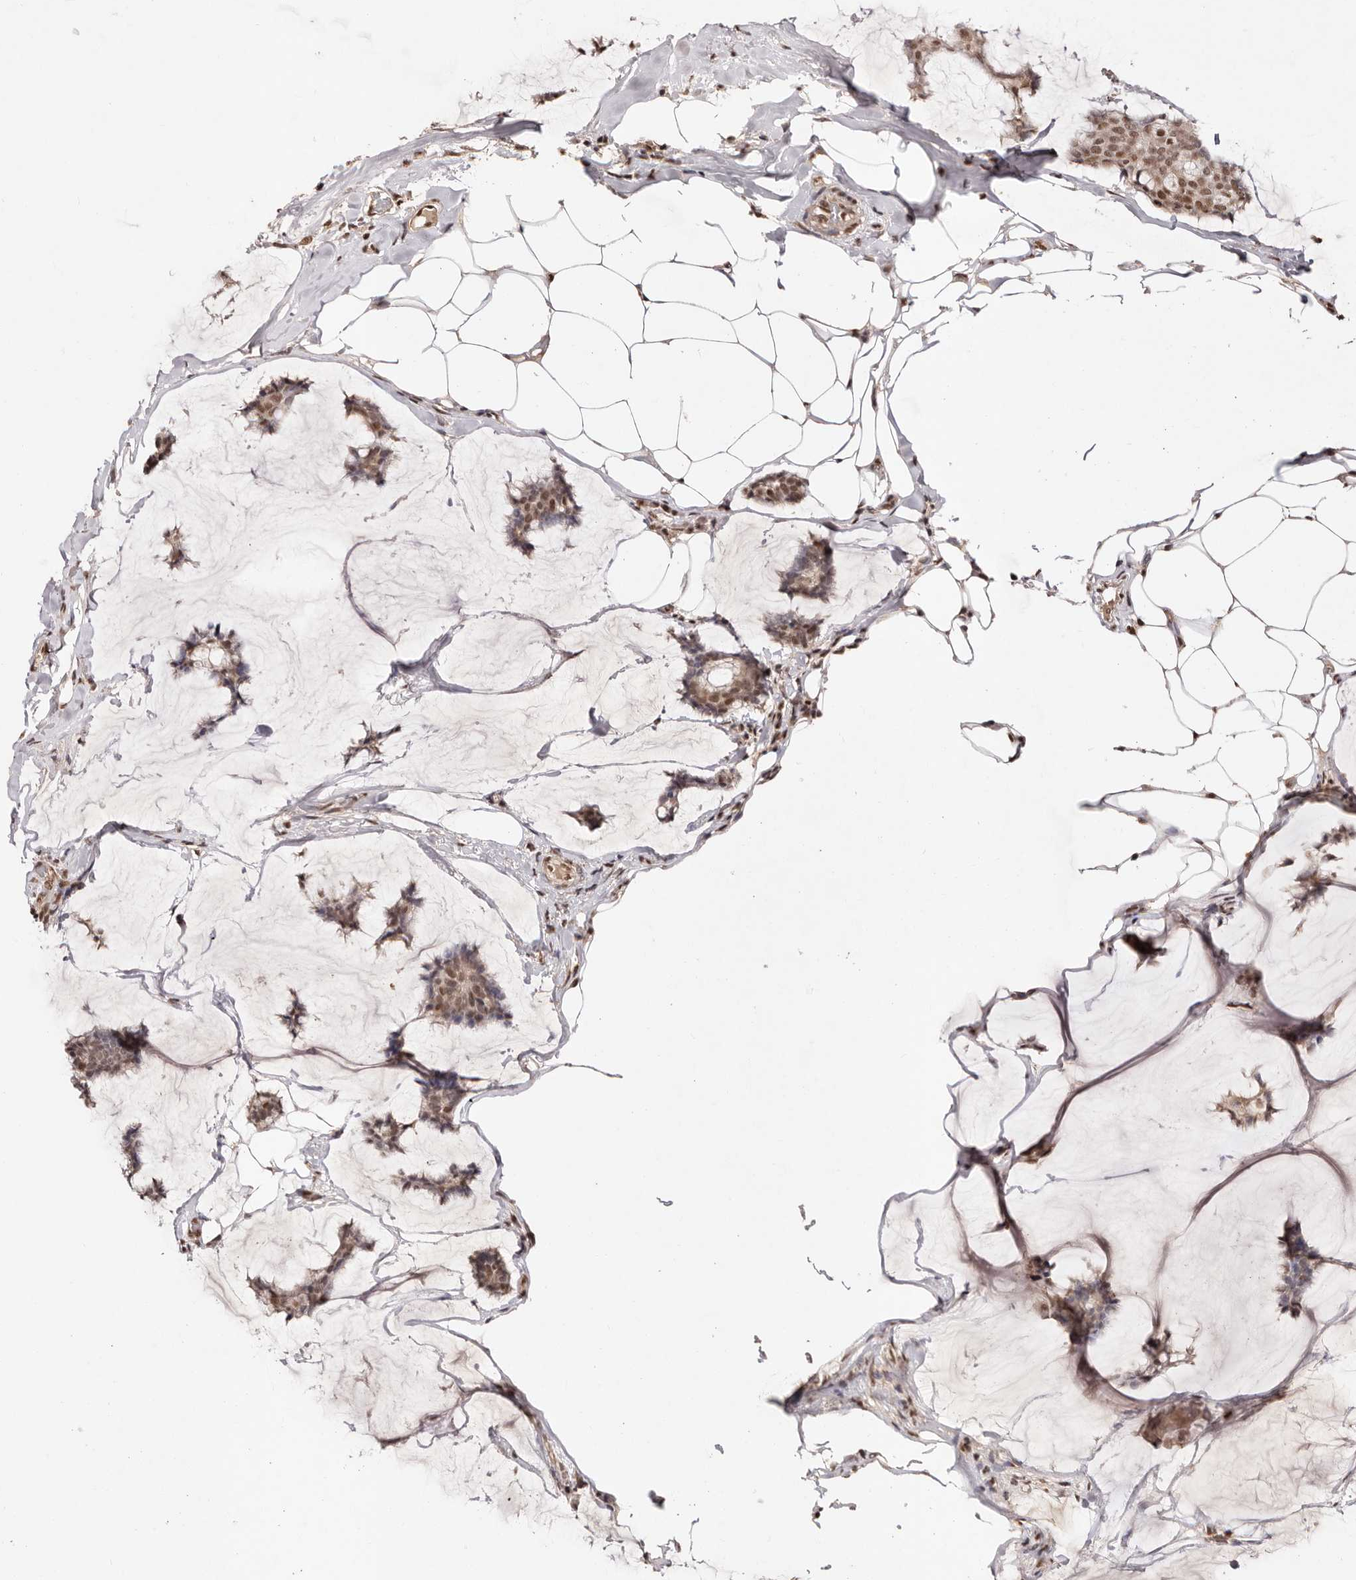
{"staining": {"intensity": "moderate", "quantity": ">75%", "location": "nuclear"}, "tissue": "breast cancer", "cell_type": "Tumor cells", "image_type": "cancer", "snomed": [{"axis": "morphology", "description": "Duct carcinoma"}, {"axis": "topography", "description": "Breast"}], "caption": "Breast cancer was stained to show a protein in brown. There is medium levels of moderate nuclear expression in about >75% of tumor cells.", "gene": "BICRAL", "patient": {"sex": "female", "age": 93}}